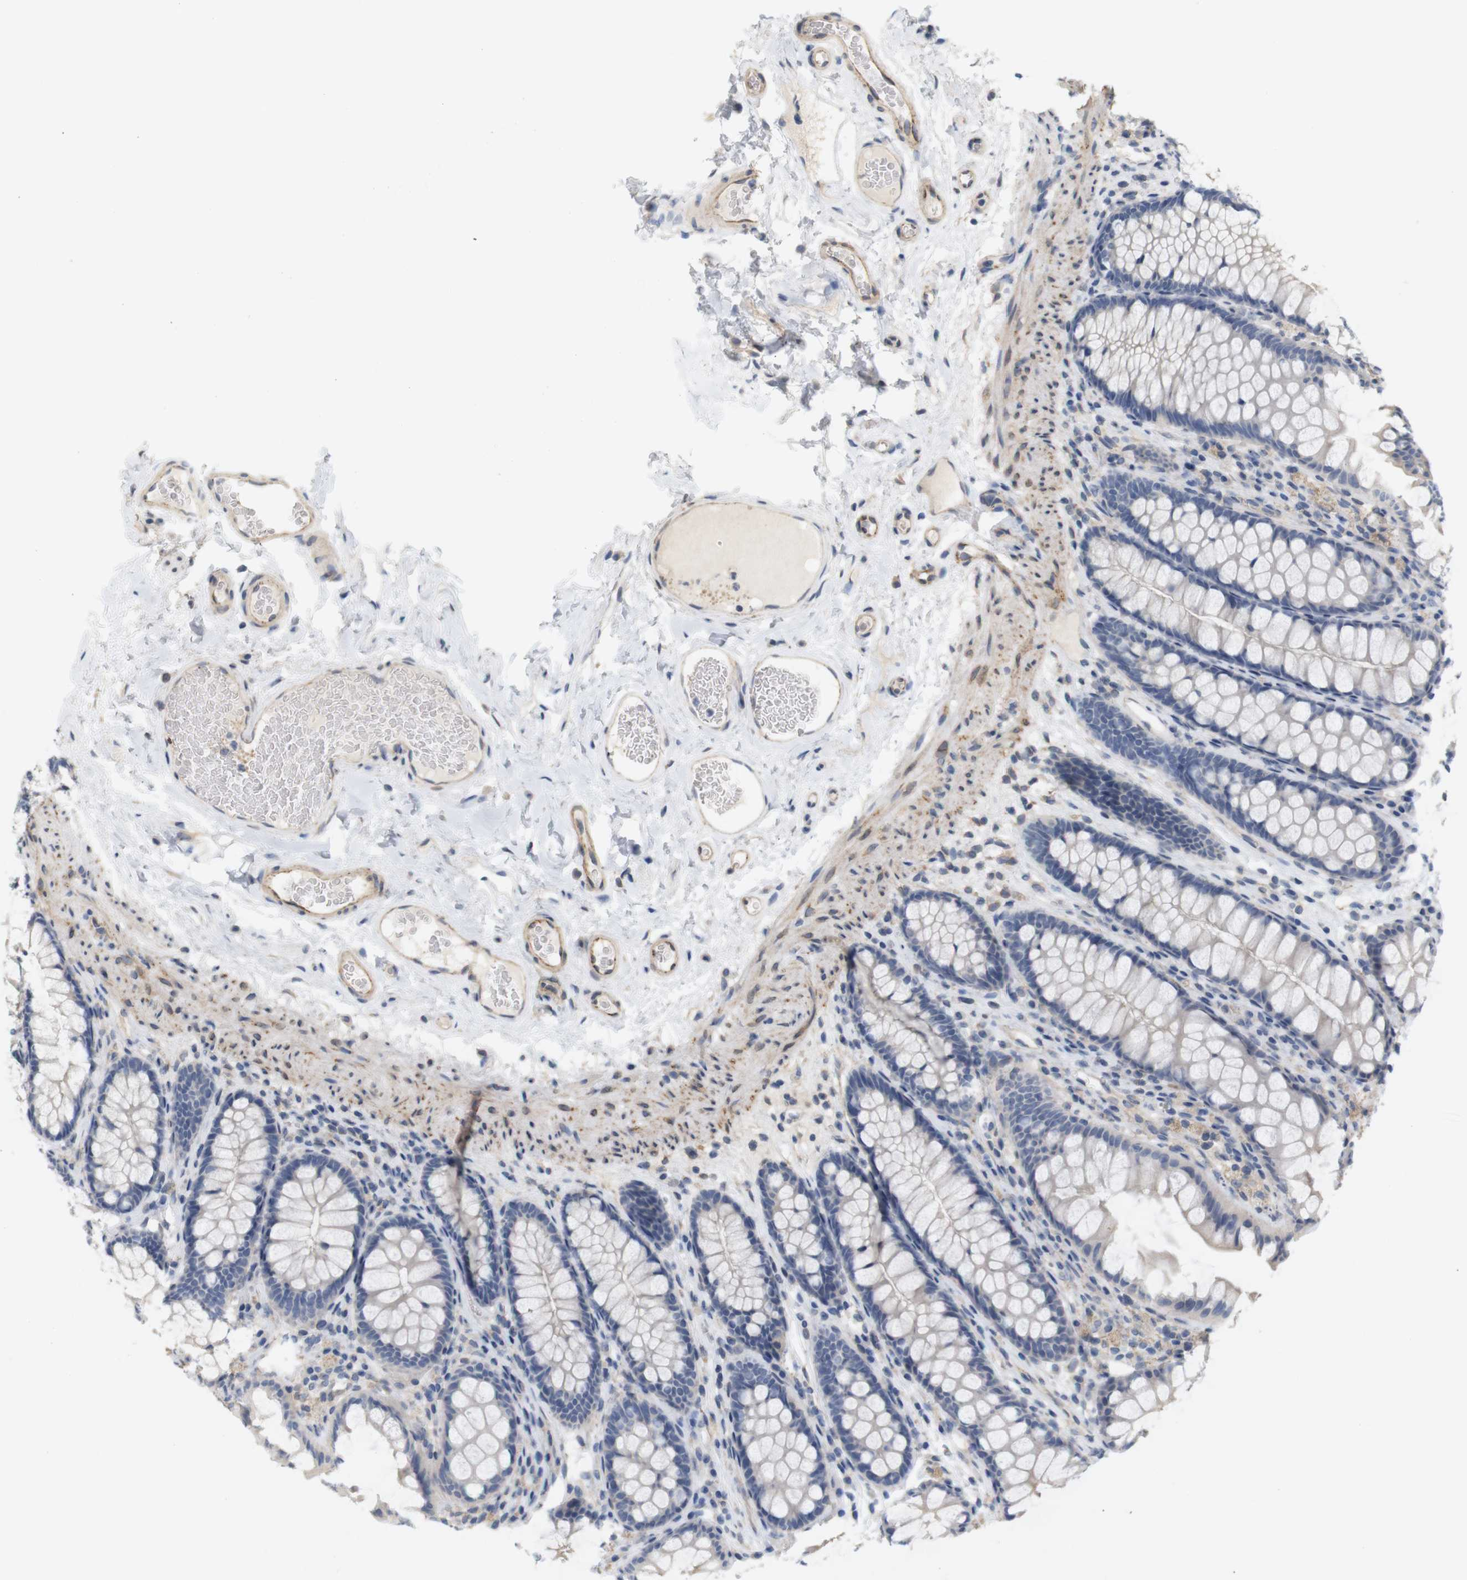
{"staining": {"intensity": "weak", "quantity": ">75%", "location": "cytoplasmic/membranous"}, "tissue": "colon", "cell_type": "Endothelial cells", "image_type": "normal", "snomed": [{"axis": "morphology", "description": "Normal tissue, NOS"}, {"axis": "topography", "description": "Colon"}], "caption": "Brown immunohistochemical staining in normal human colon reveals weak cytoplasmic/membranous positivity in approximately >75% of endothelial cells.", "gene": "ITPR1", "patient": {"sex": "female", "age": 55}}